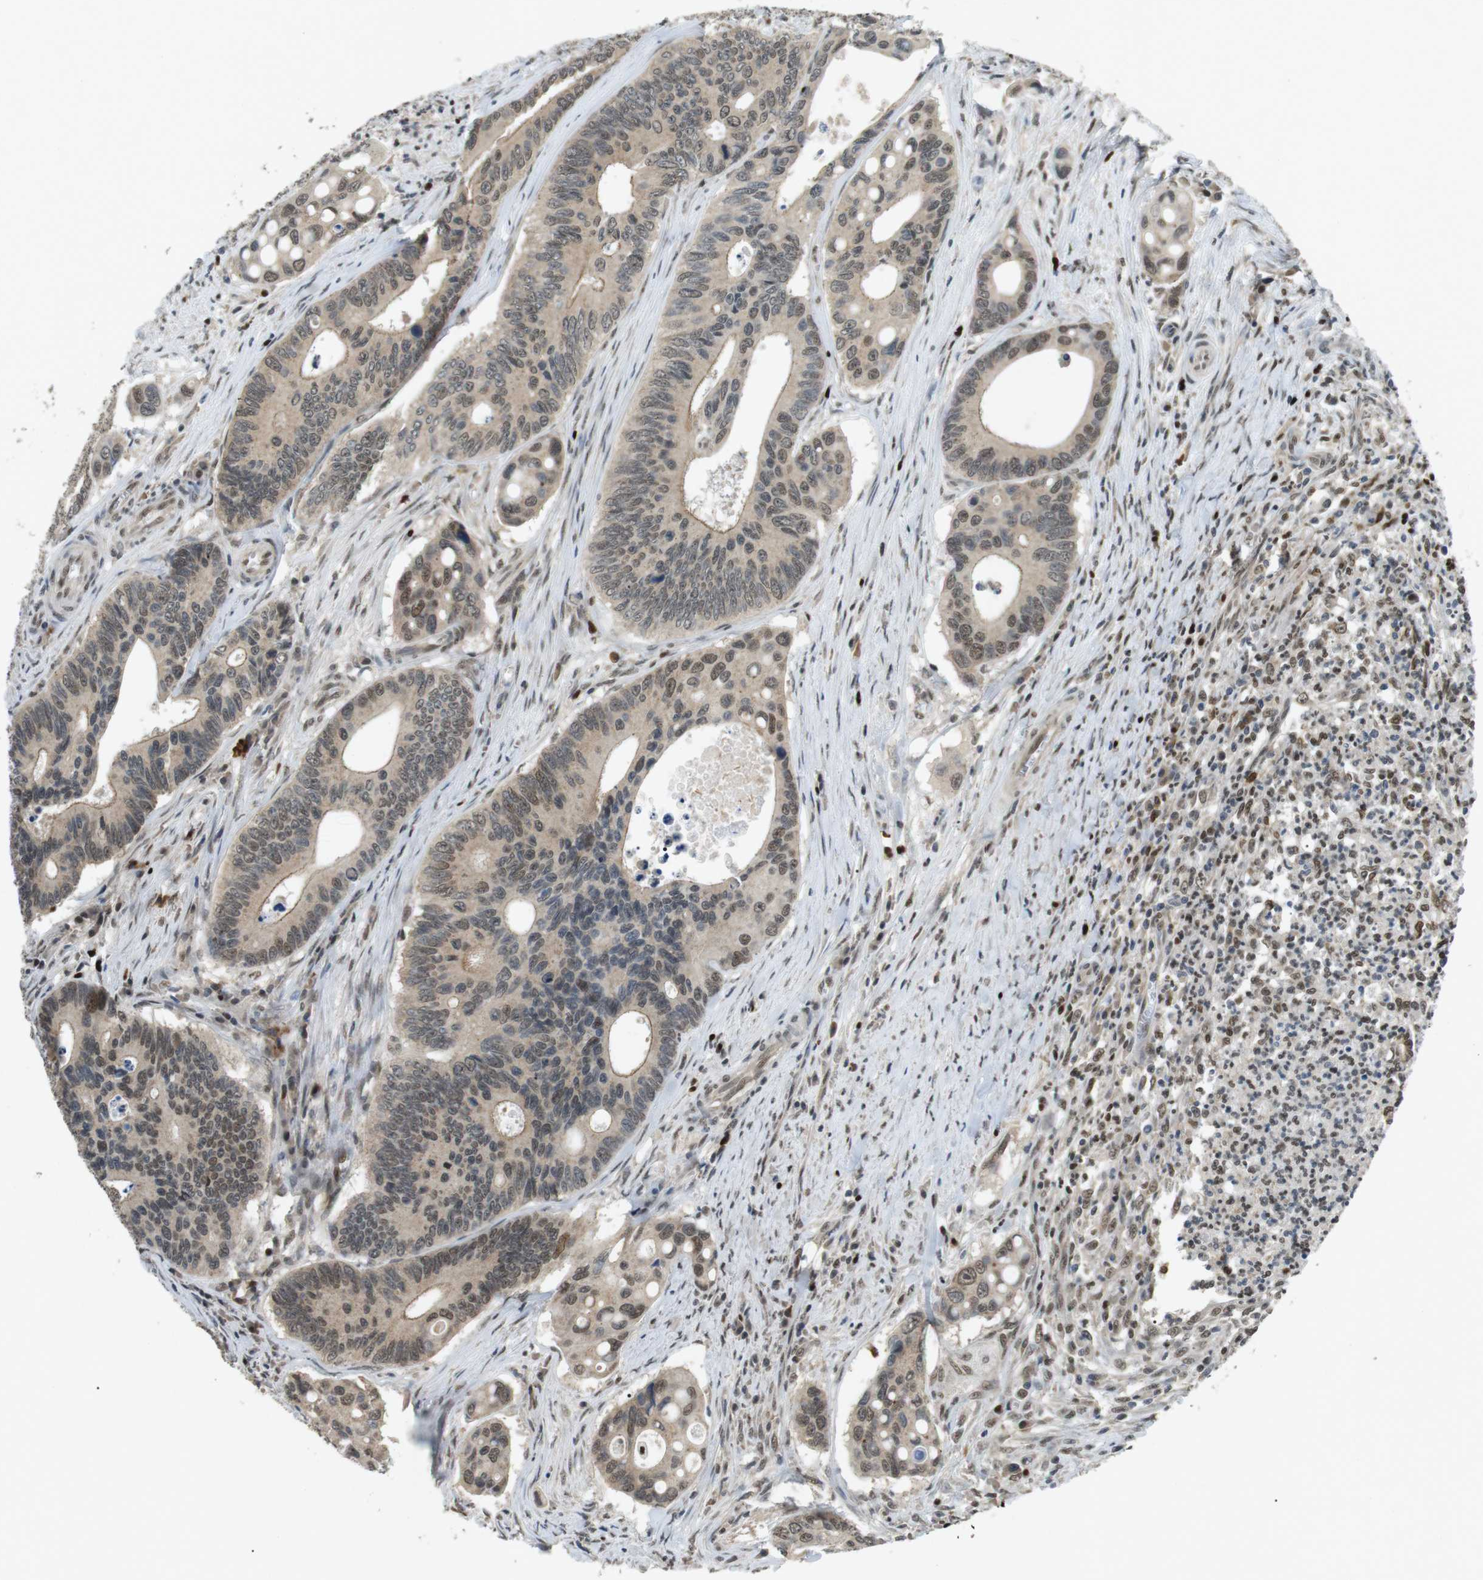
{"staining": {"intensity": "moderate", "quantity": ">75%", "location": "cytoplasmic/membranous,nuclear"}, "tissue": "colorectal cancer", "cell_type": "Tumor cells", "image_type": "cancer", "snomed": [{"axis": "morphology", "description": "Inflammation, NOS"}, {"axis": "morphology", "description": "Adenocarcinoma, NOS"}, {"axis": "topography", "description": "Colon"}], "caption": "A micrograph showing moderate cytoplasmic/membranous and nuclear staining in about >75% of tumor cells in colorectal cancer, as visualized by brown immunohistochemical staining.", "gene": "ORAI3", "patient": {"sex": "male", "age": 72}}